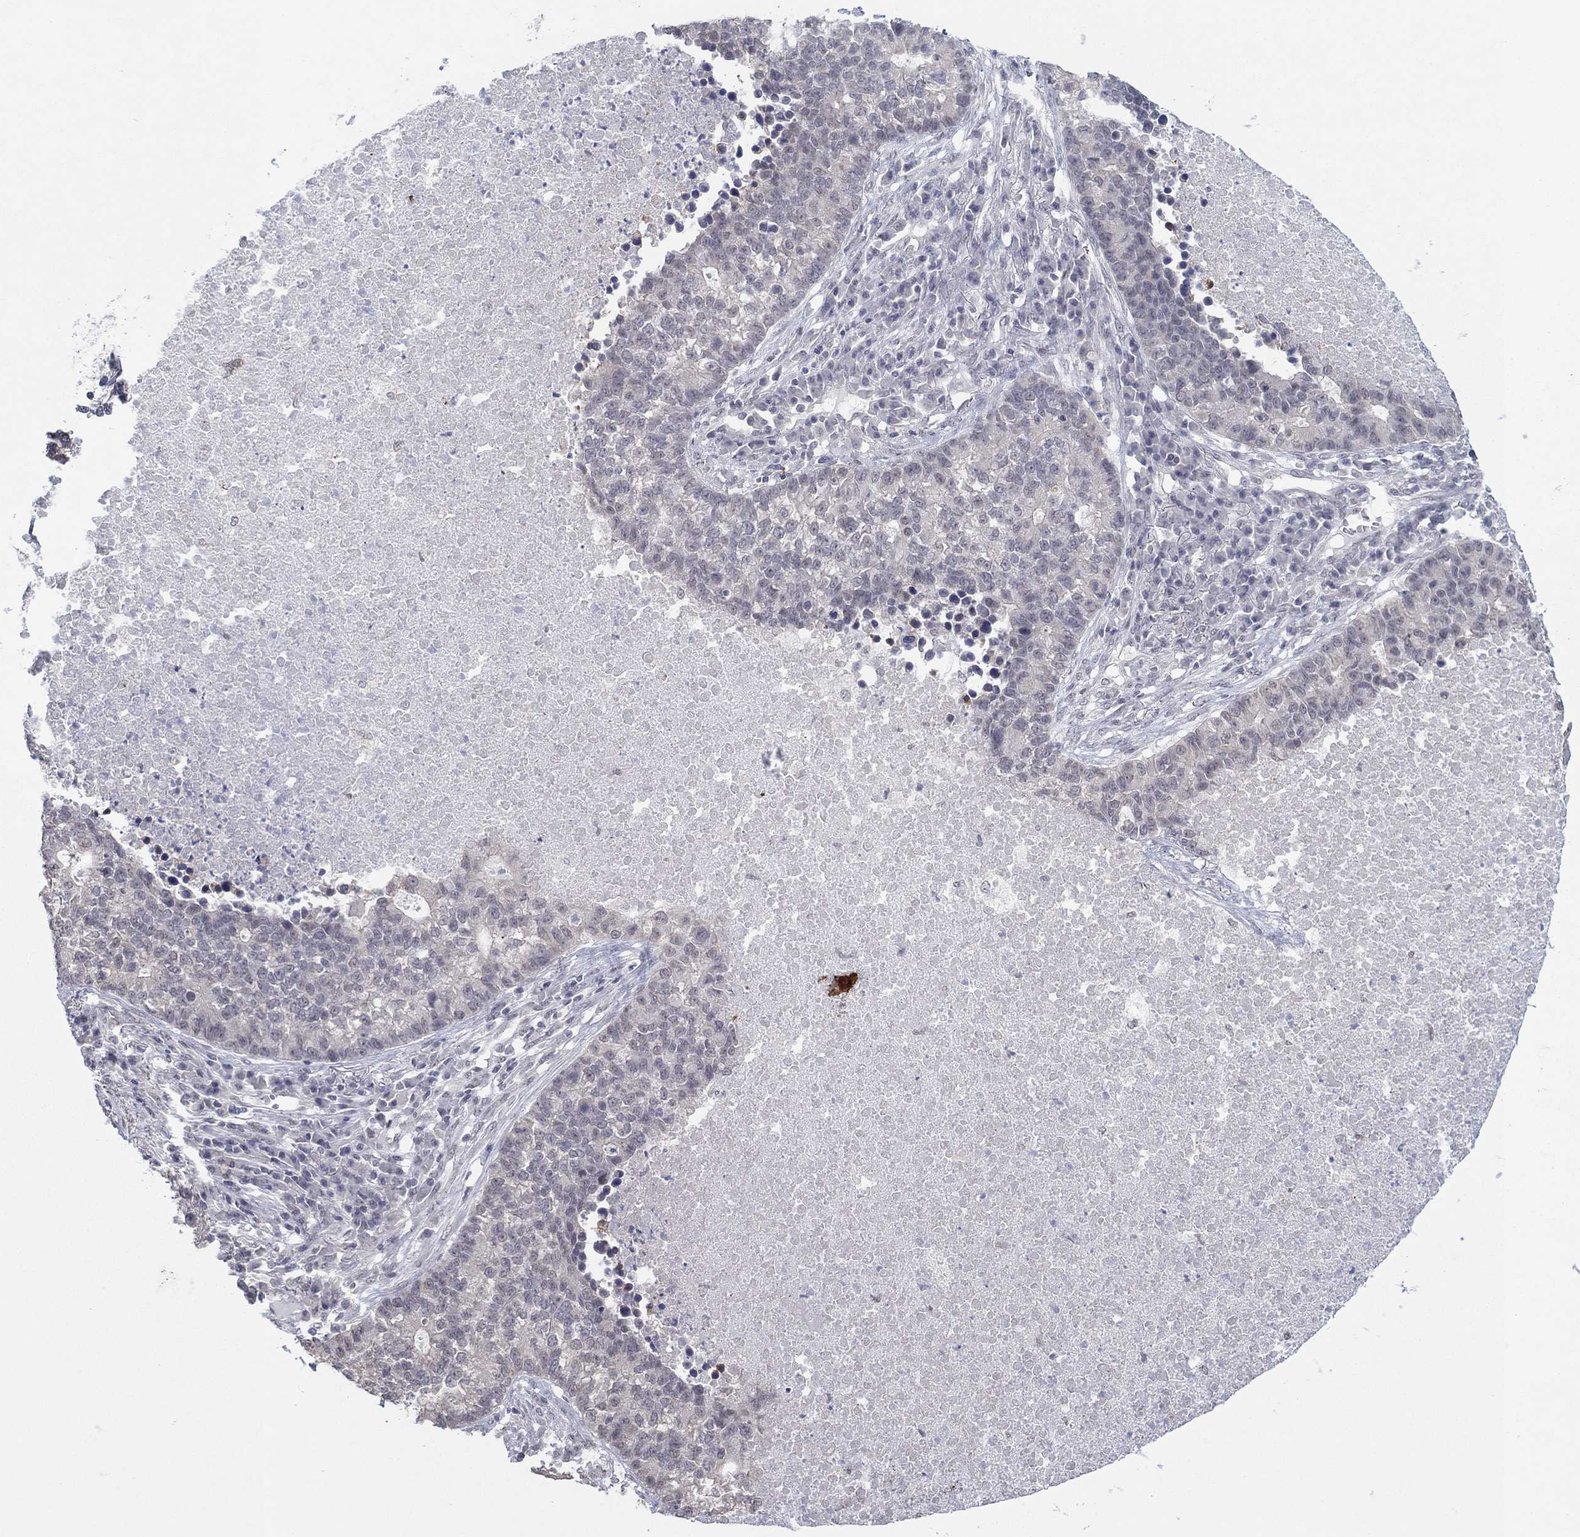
{"staining": {"intensity": "negative", "quantity": "none", "location": "none"}, "tissue": "lung cancer", "cell_type": "Tumor cells", "image_type": "cancer", "snomed": [{"axis": "morphology", "description": "Adenocarcinoma, NOS"}, {"axis": "topography", "description": "Lung"}], "caption": "Adenocarcinoma (lung) was stained to show a protein in brown. There is no significant expression in tumor cells. The staining is performed using DAB brown chromogen with nuclei counter-stained in using hematoxylin.", "gene": "SLC22A2", "patient": {"sex": "male", "age": 57}}